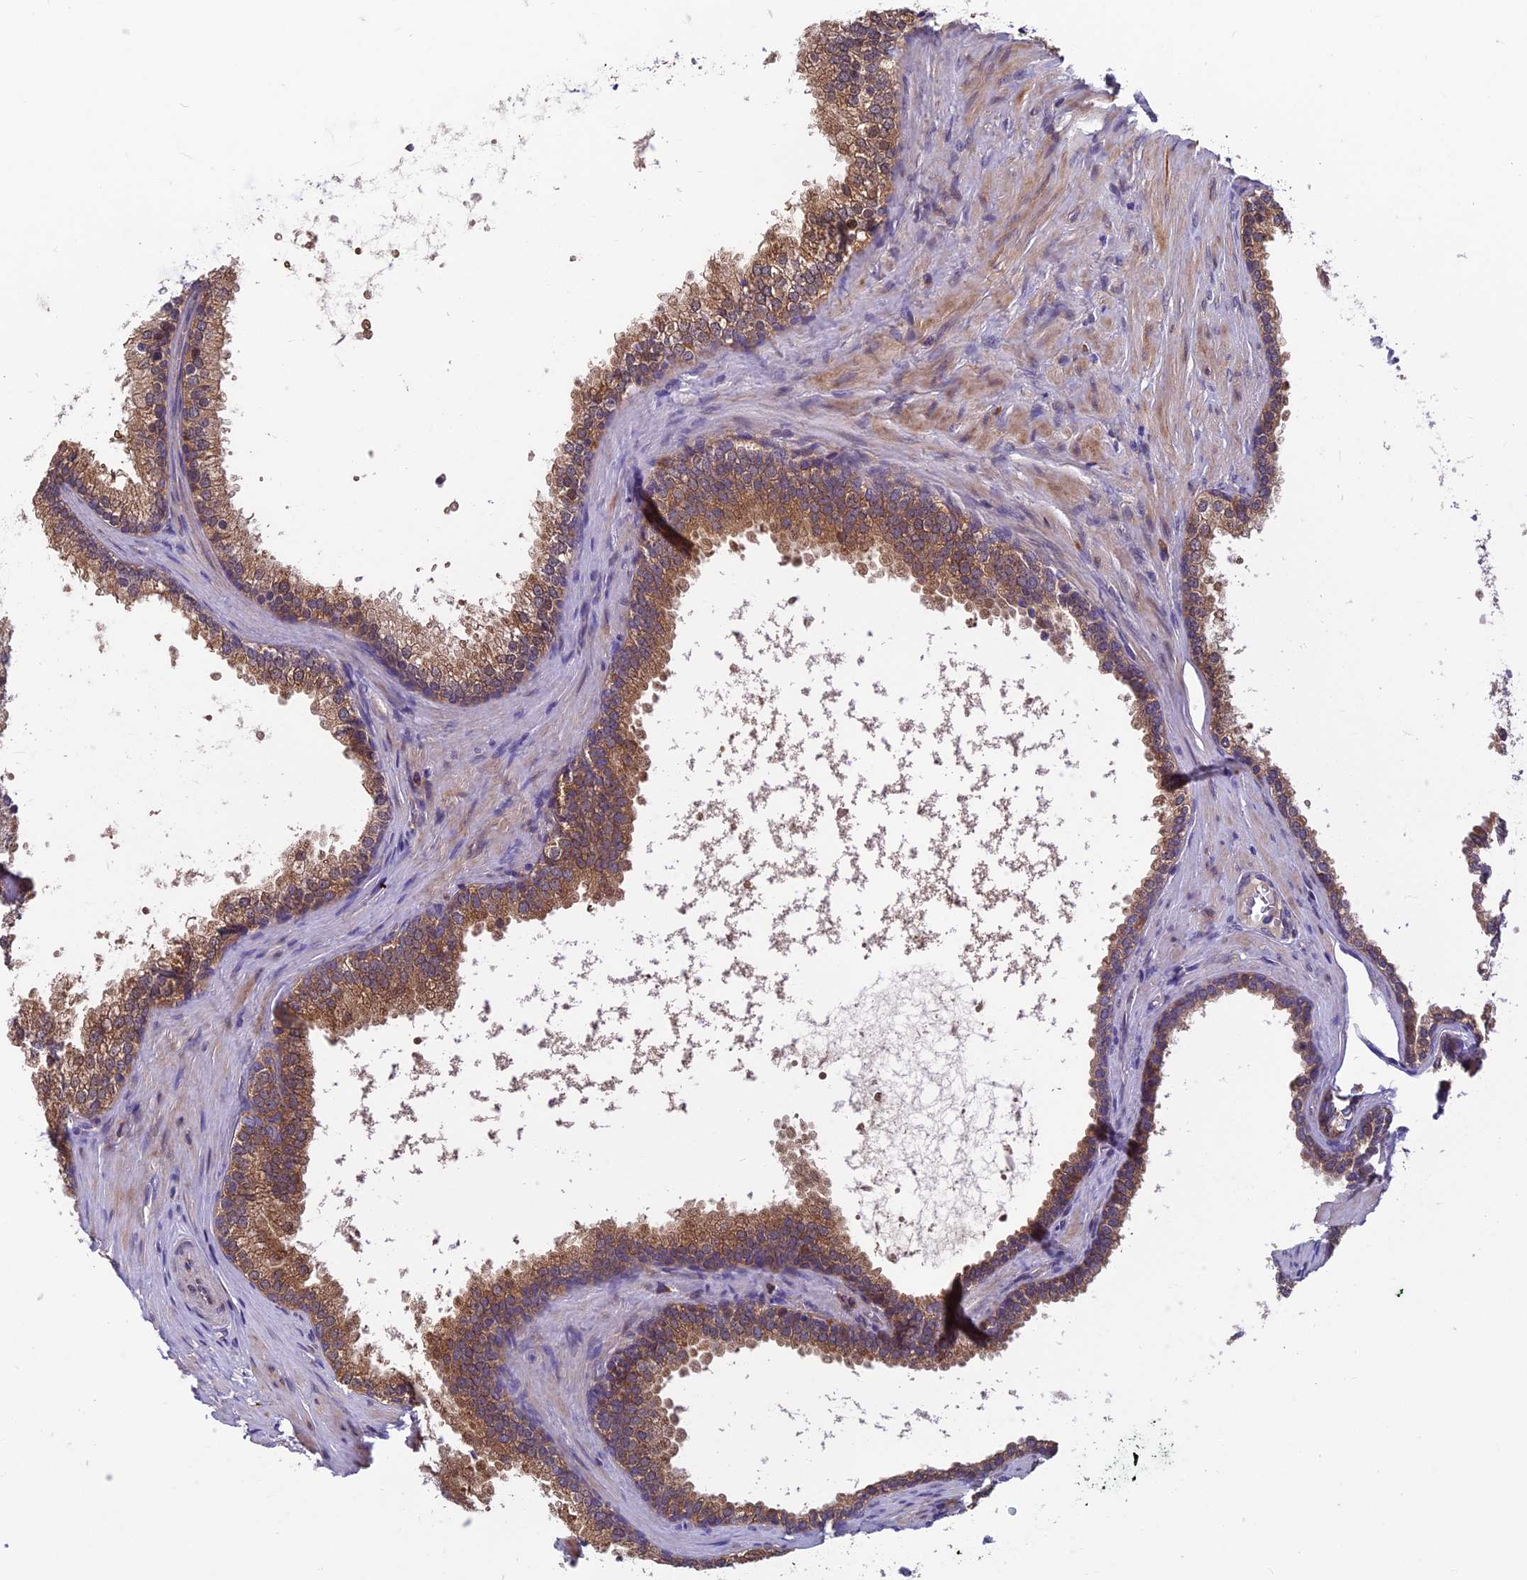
{"staining": {"intensity": "moderate", "quantity": ">75%", "location": "cytoplasmic/membranous"}, "tissue": "prostate", "cell_type": "Glandular cells", "image_type": "normal", "snomed": [{"axis": "morphology", "description": "Normal tissue, NOS"}, {"axis": "topography", "description": "Prostate"}], "caption": "About >75% of glandular cells in benign human prostate reveal moderate cytoplasmic/membranous protein positivity as visualized by brown immunohistochemical staining.", "gene": "CCDC15", "patient": {"sex": "male", "age": 60}}